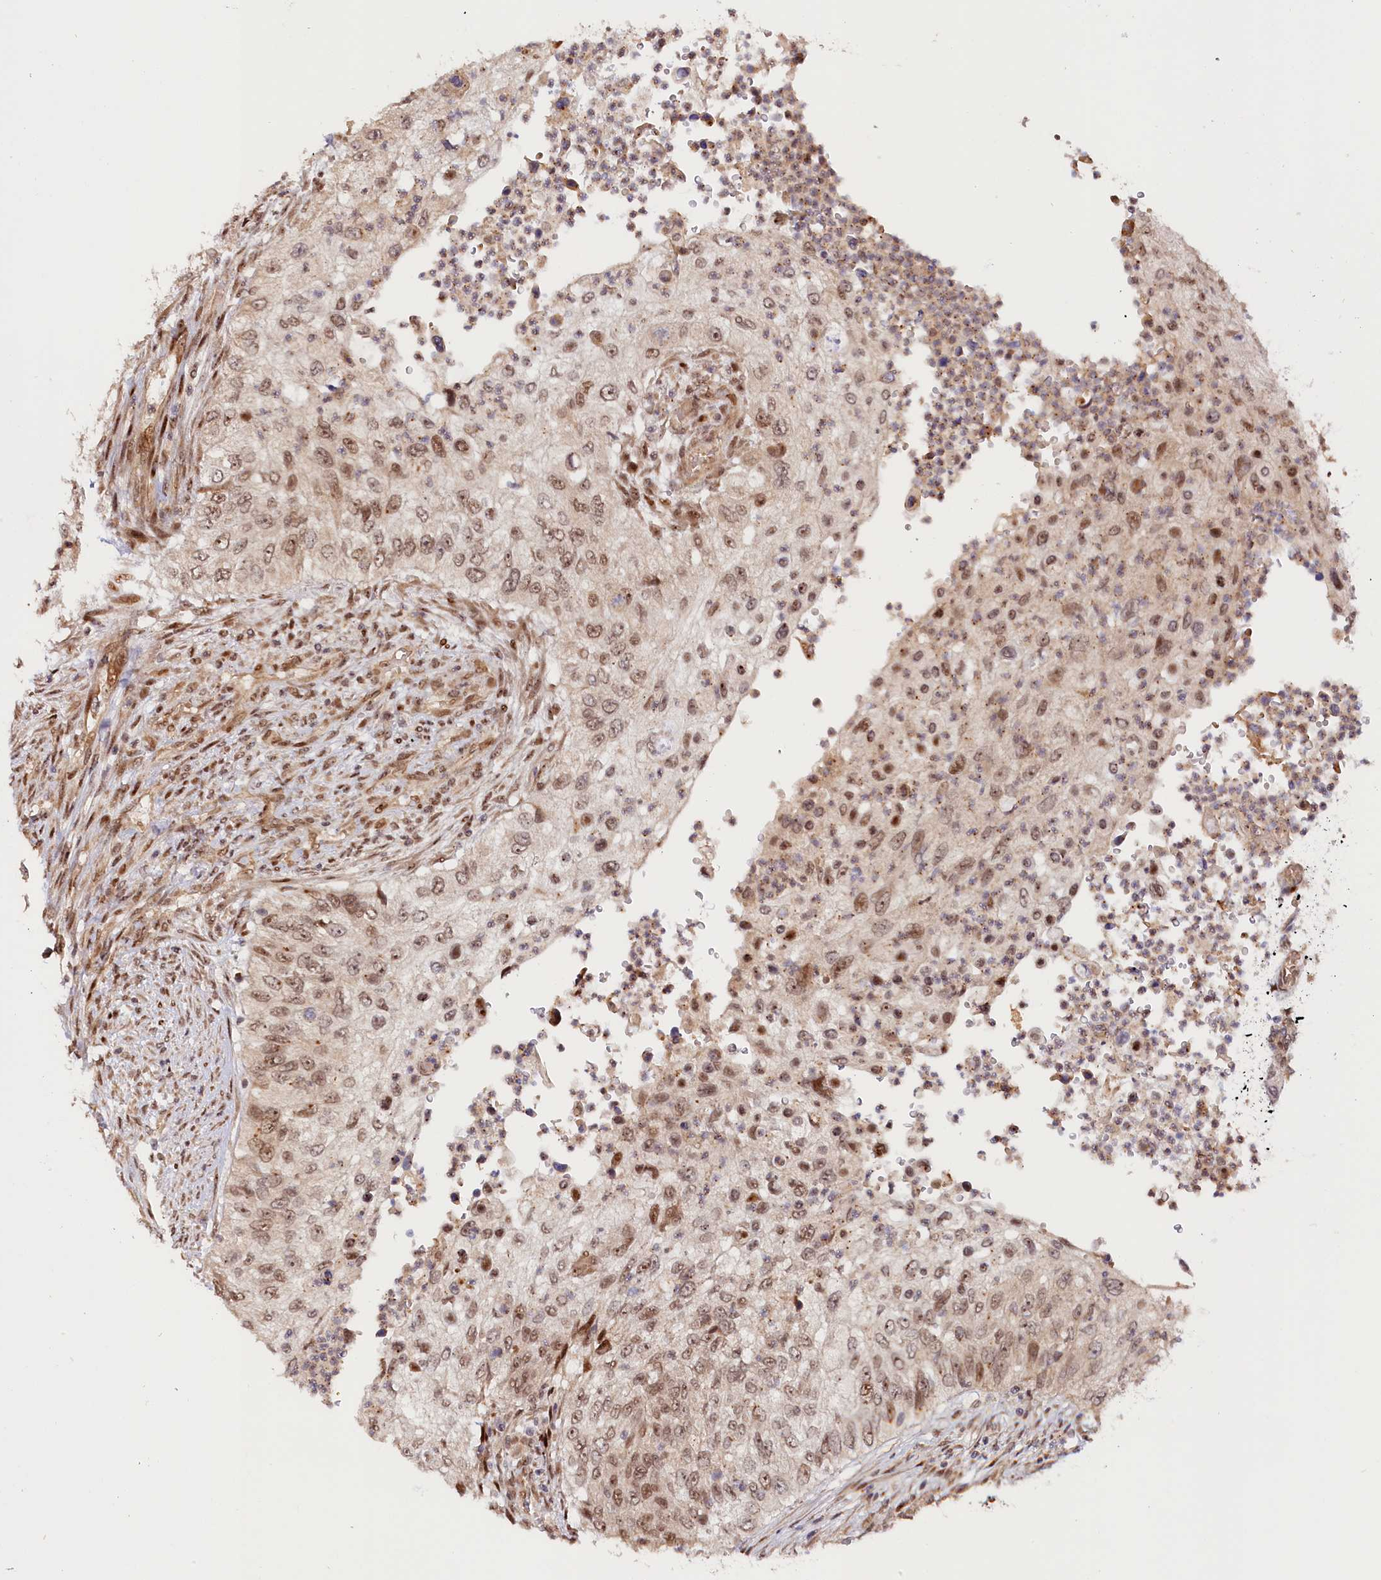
{"staining": {"intensity": "moderate", "quantity": ">75%", "location": "nuclear"}, "tissue": "urothelial cancer", "cell_type": "Tumor cells", "image_type": "cancer", "snomed": [{"axis": "morphology", "description": "Urothelial carcinoma, High grade"}, {"axis": "topography", "description": "Urinary bladder"}], "caption": "The immunohistochemical stain labels moderate nuclear staining in tumor cells of high-grade urothelial carcinoma tissue.", "gene": "ANKRD24", "patient": {"sex": "female", "age": 60}}